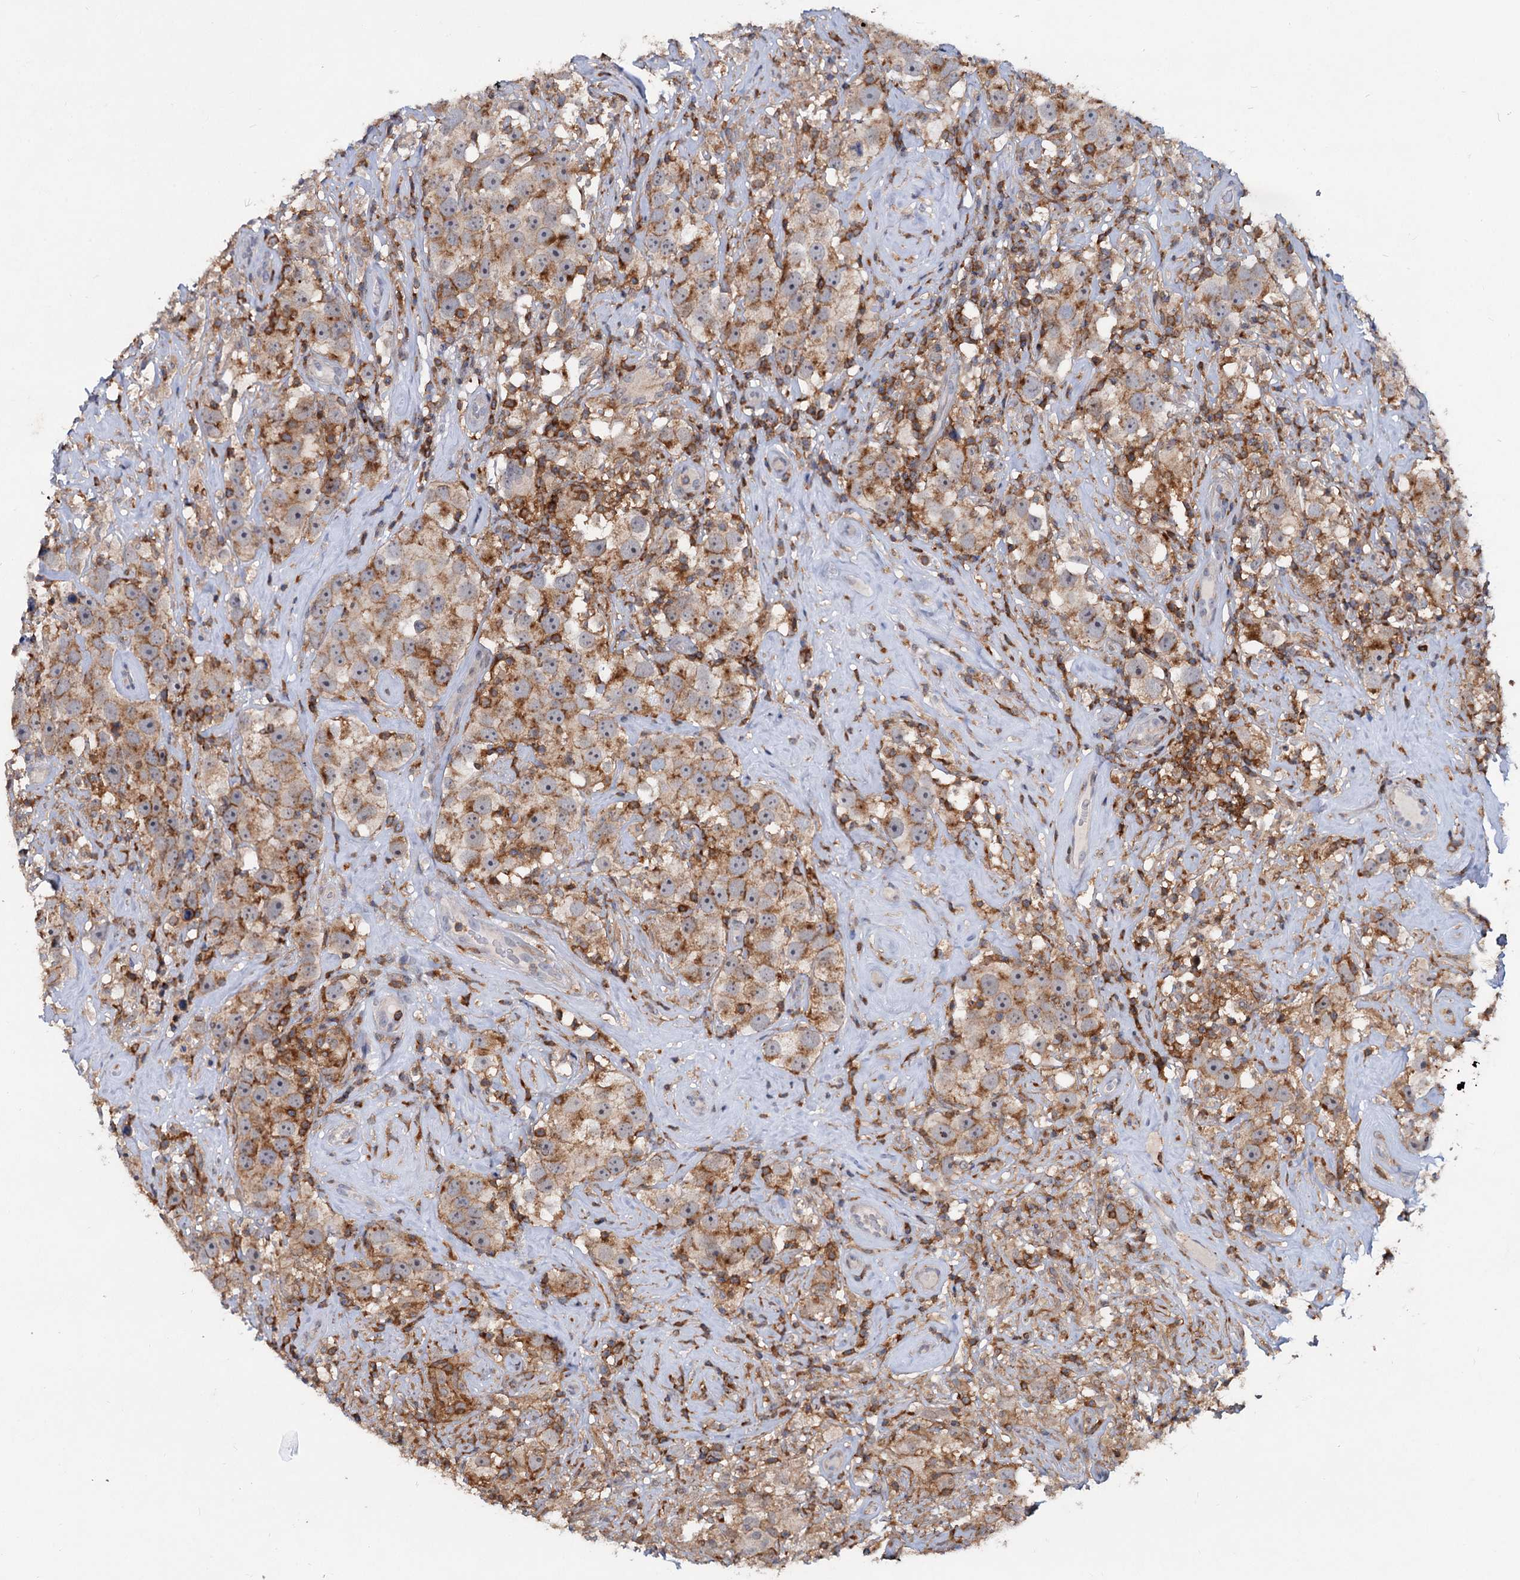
{"staining": {"intensity": "weak", "quantity": "25%-75%", "location": "cytoplasmic/membranous"}, "tissue": "testis cancer", "cell_type": "Tumor cells", "image_type": "cancer", "snomed": [{"axis": "morphology", "description": "Seminoma, NOS"}, {"axis": "topography", "description": "Testis"}], "caption": "Immunohistochemical staining of testis cancer demonstrates low levels of weak cytoplasmic/membranous protein staining in approximately 25%-75% of tumor cells.", "gene": "LRCH4", "patient": {"sex": "male", "age": 49}}